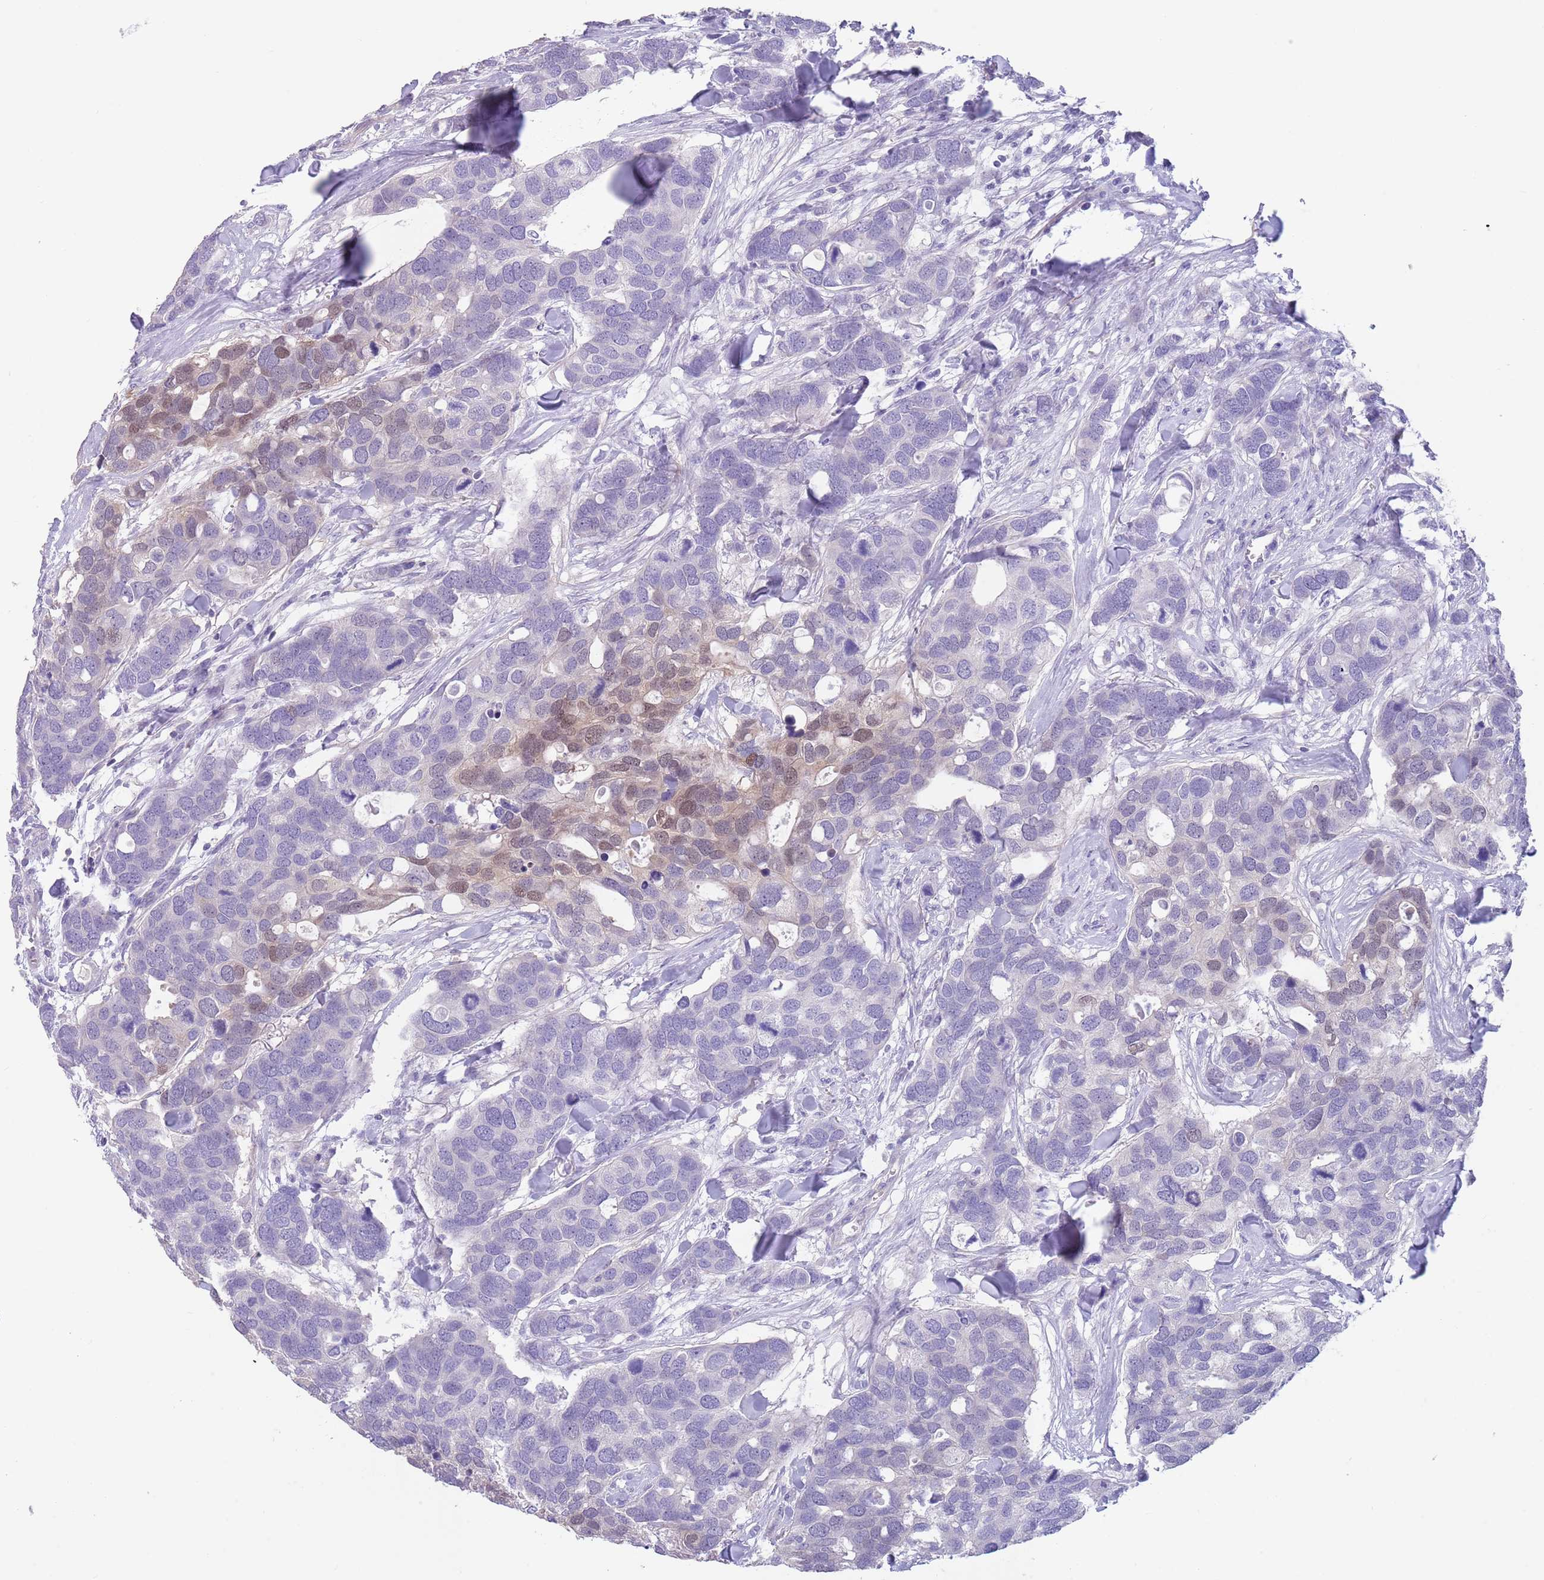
{"staining": {"intensity": "moderate", "quantity": "<25%", "location": "nuclear"}, "tissue": "breast cancer", "cell_type": "Tumor cells", "image_type": "cancer", "snomed": [{"axis": "morphology", "description": "Duct carcinoma"}, {"axis": "topography", "description": "Breast"}], "caption": "An image showing moderate nuclear expression in approximately <25% of tumor cells in invasive ductal carcinoma (breast), as visualized by brown immunohistochemical staining.", "gene": "ZNF14", "patient": {"sex": "female", "age": 83}}